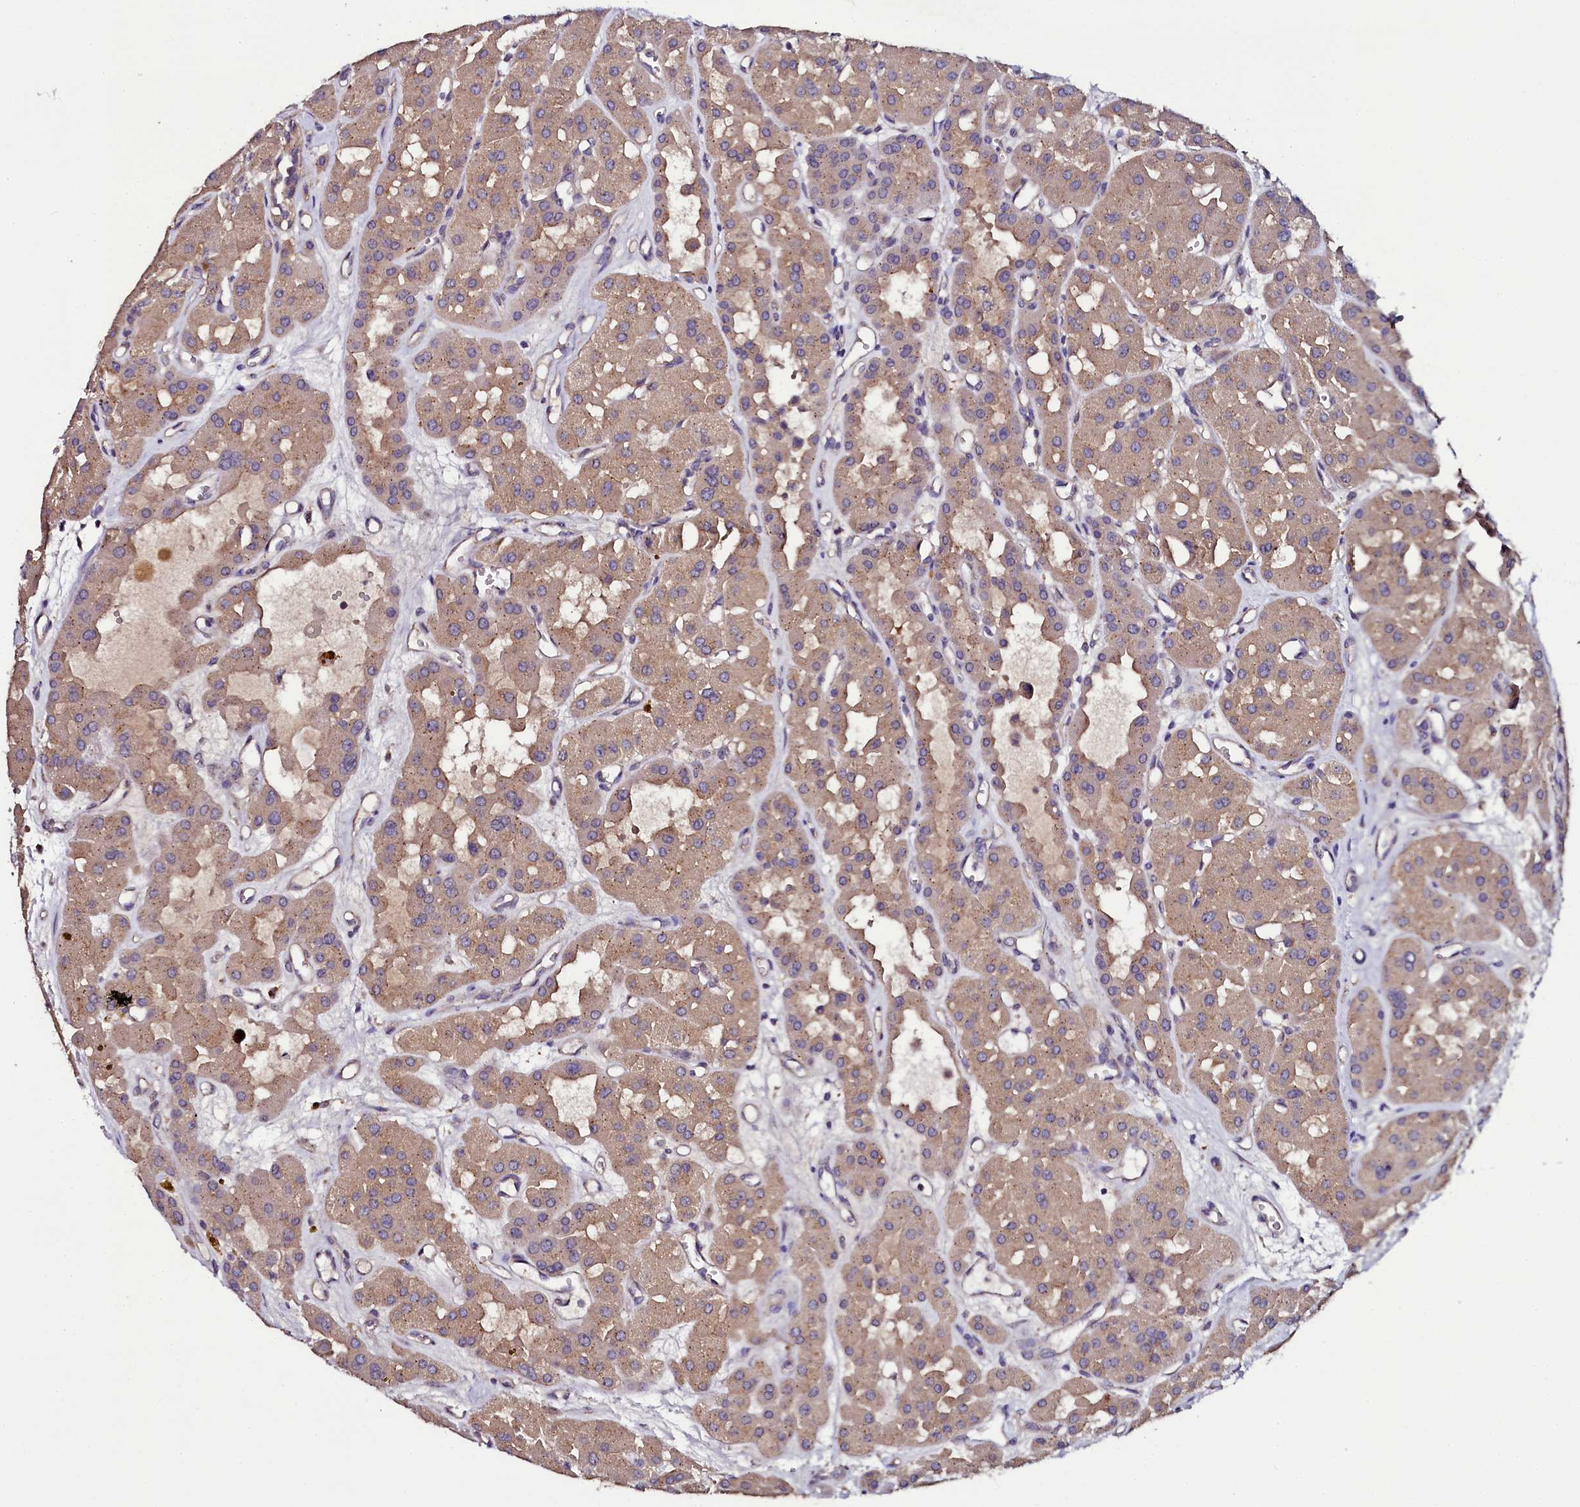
{"staining": {"intensity": "moderate", "quantity": ">75%", "location": "cytoplasmic/membranous"}, "tissue": "renal cancer", "cell_type": "Tumor cells", "image_type": "cancer", "snomed": [{"axis": "morphology", "description": "Carcinoma, NOS"}, {"axis": "topography", "description": "Kidney"}], "caption": "The micrograph shows immunohistochemical staining of renal cancer (carcinoma). There is moderate cytoplasmic/membranous staining is present in about >75% of tumor cells.", "gene": "USPL1", "patient": {"sex": "female", "age": 75}}